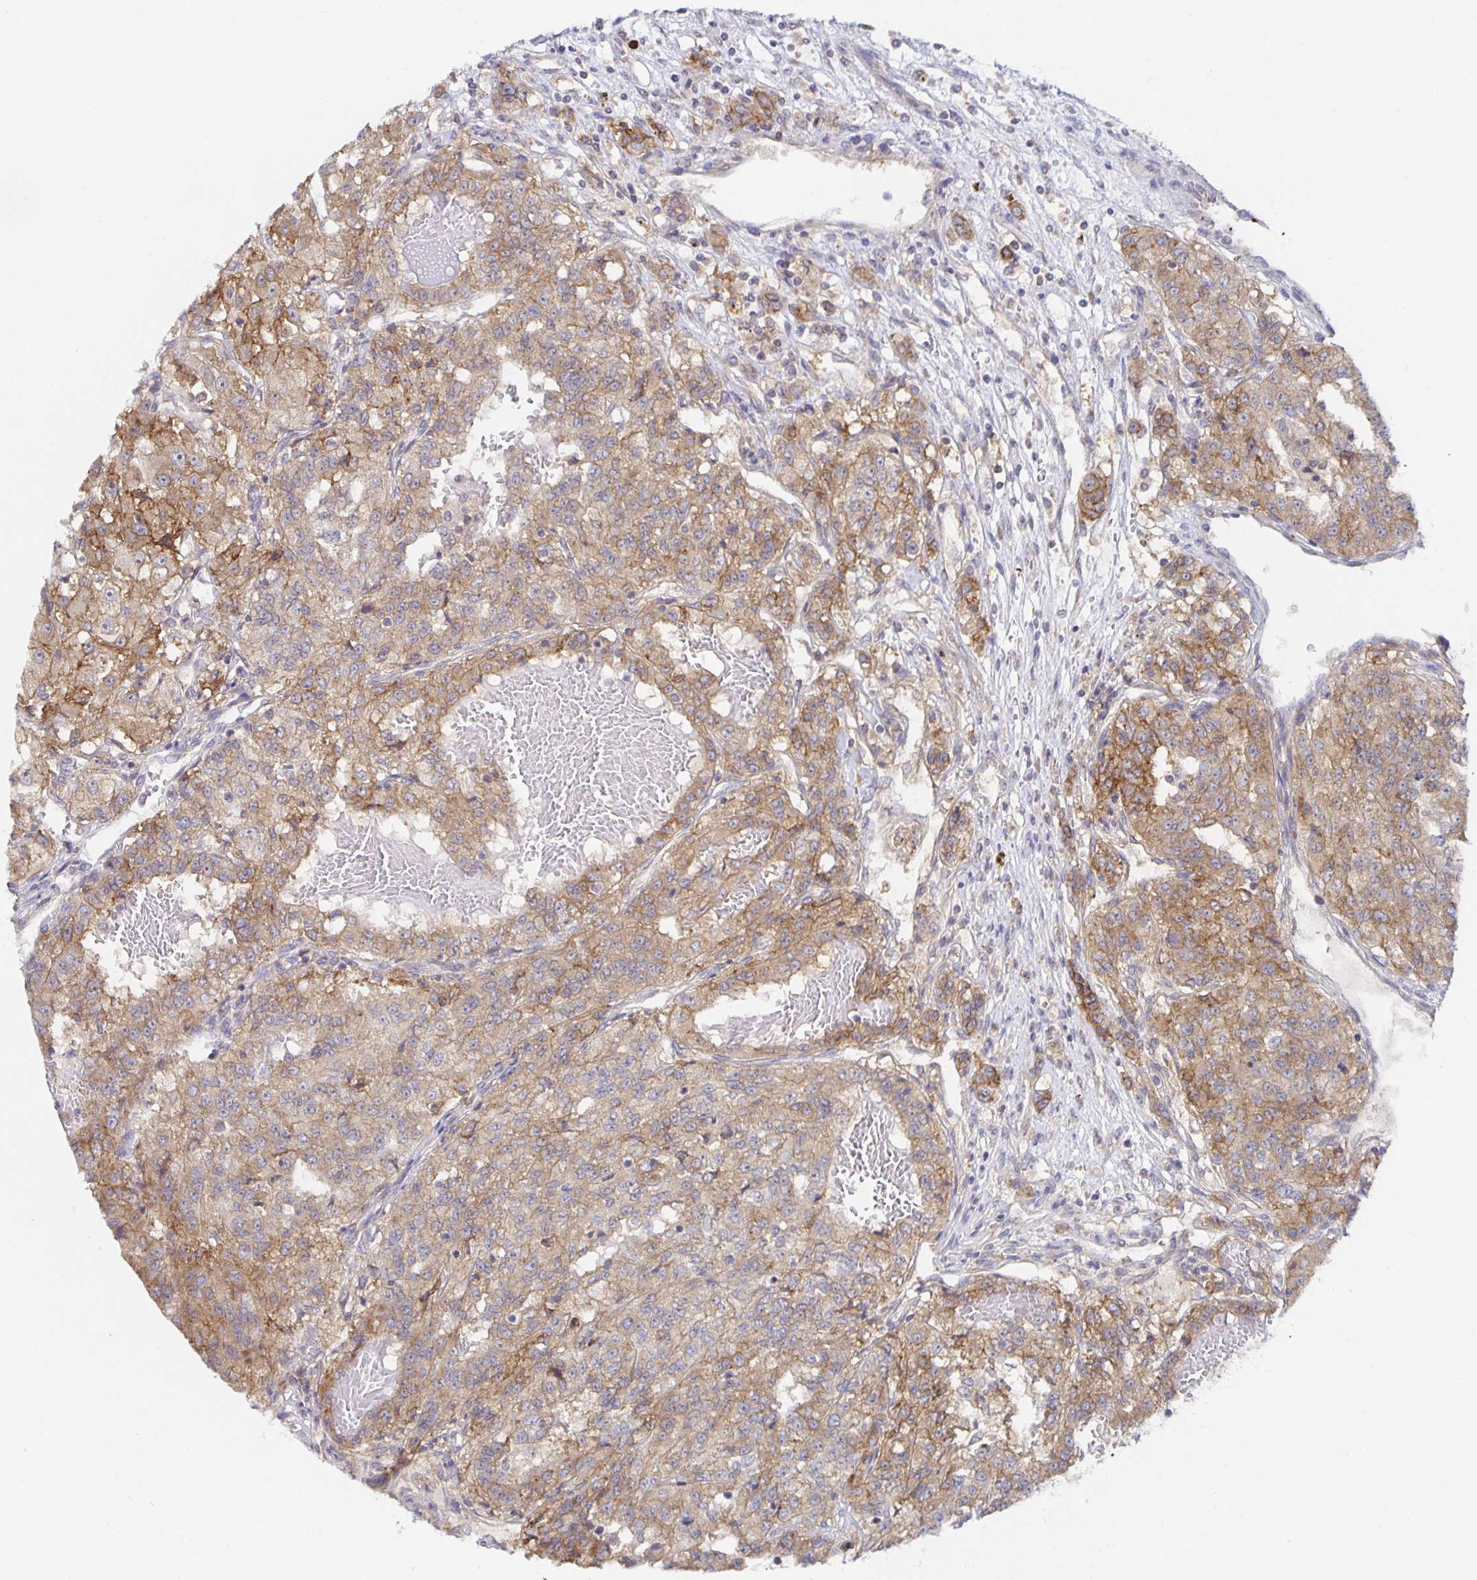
{"staining": {"intensity": "weak", "quantity": ">75%", "location": "cytoplasmic/membranous"}, "tissue": "renal cancer", "cell_type": "Tumor cells", "image_type": "cancer", "snomed": [{"axis": "morphology", "description": "Adenocarcinoma, NOS"}, {"axis": "topography", "description": "Kidney"}], "caption": "Weak cytoplasmic/membranous staining for a protein is appreciated in about >75% of tumor cells of renal cancer (adenocarcinoma) using immunohistochemistry (IHC).", "gene": "BAD", "patient": {"sex": "female", "age": 63}}